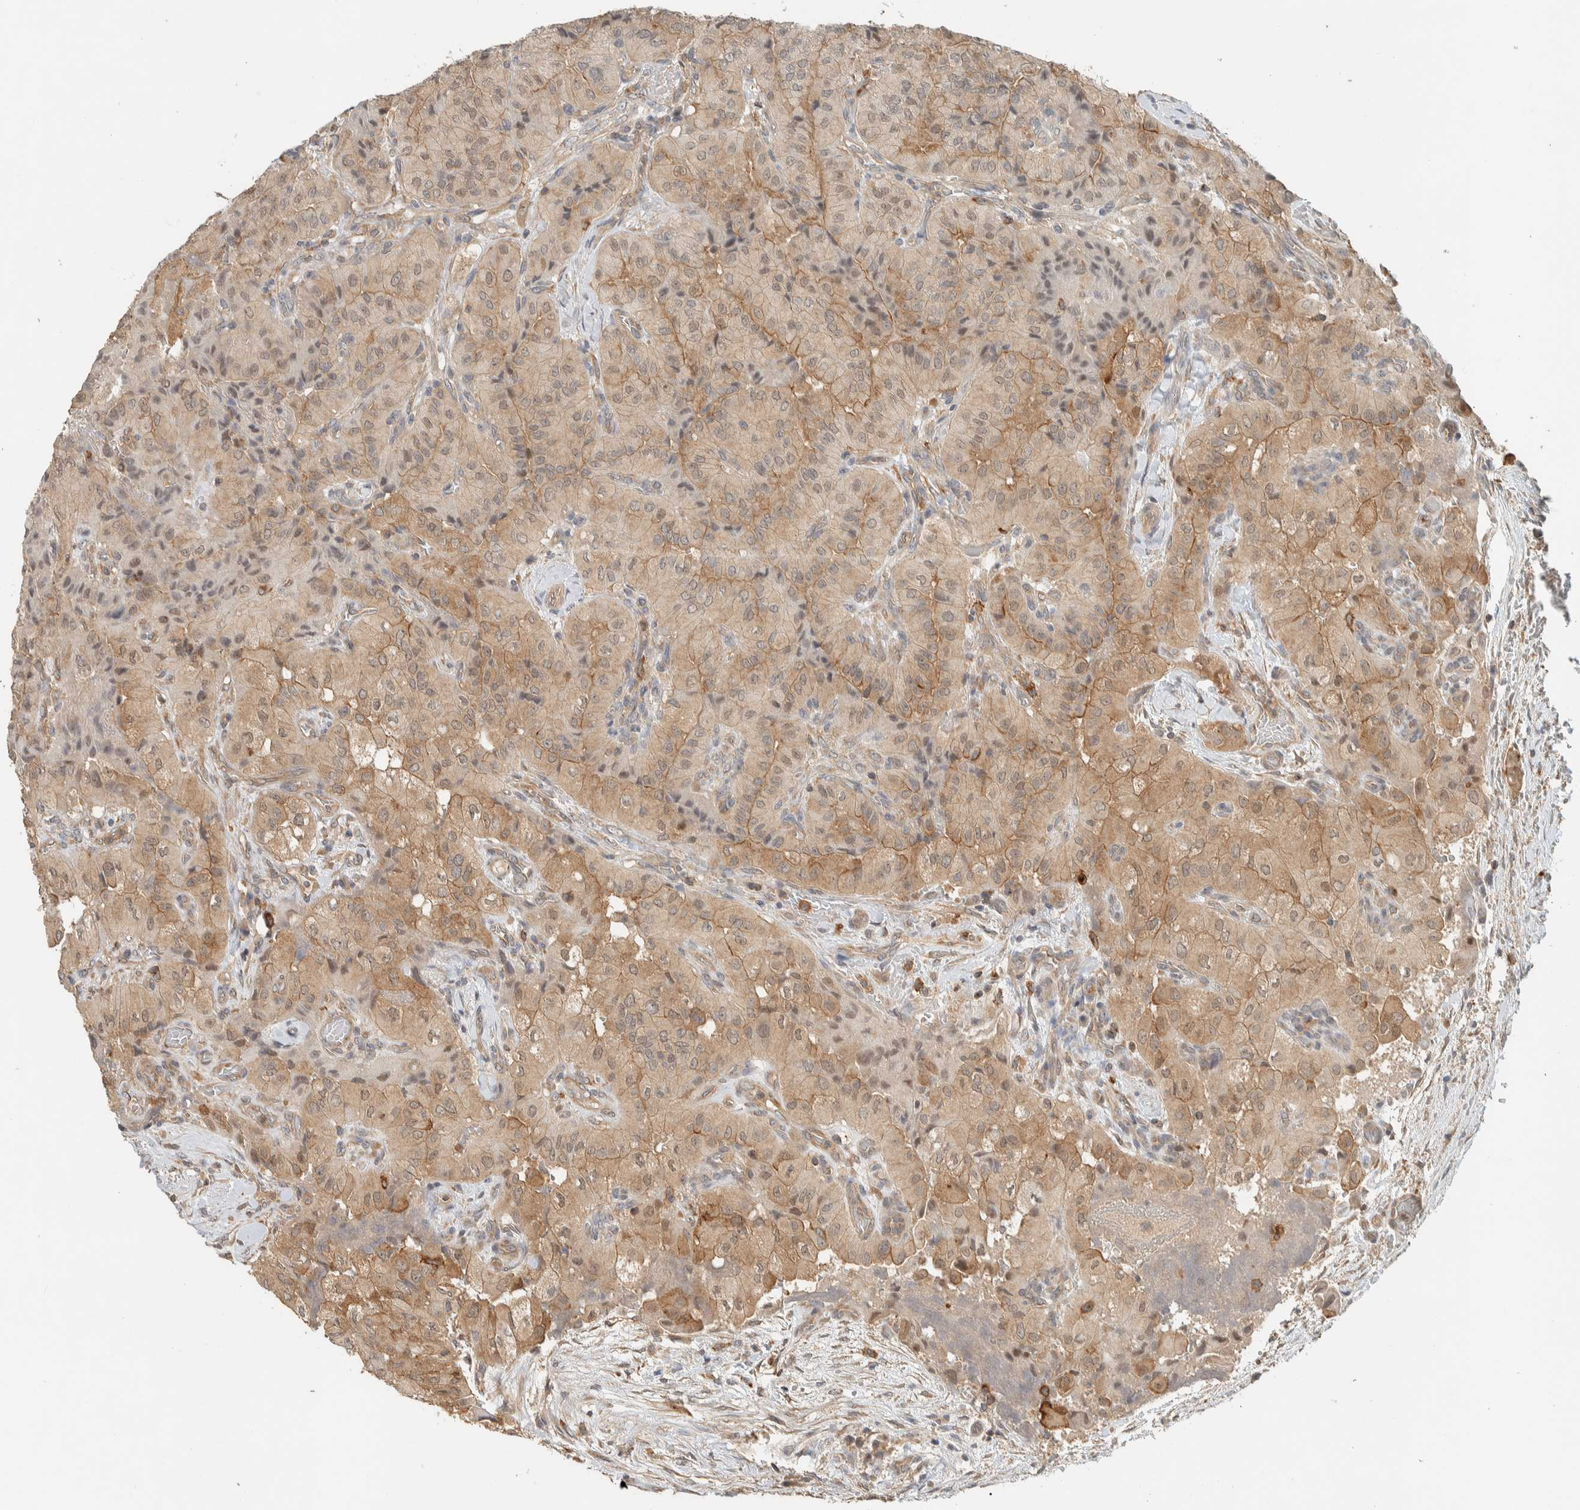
{"staining": {"intensity": "moderate", "quantity": ">75%", "location": "cytoplasmic/membranous"}, "tissue": "thyroid cancer", "cell_type": "Tumor cells", "image_type": "cancer", "snomed": [{"axis": "morphology", "description": "Papillary adenocarcinoma, NOS"}, {"axis": "topography", "description": "Thyroid gland"}], "caption": "Brown immunohistochemical staining in human thyroid cancer displays moderate cytoplasmic/membranous expression in about >75% of tumor cells.", "gene": "RAB11FIP1", "patient": {"sex": "female", "age": 59}}